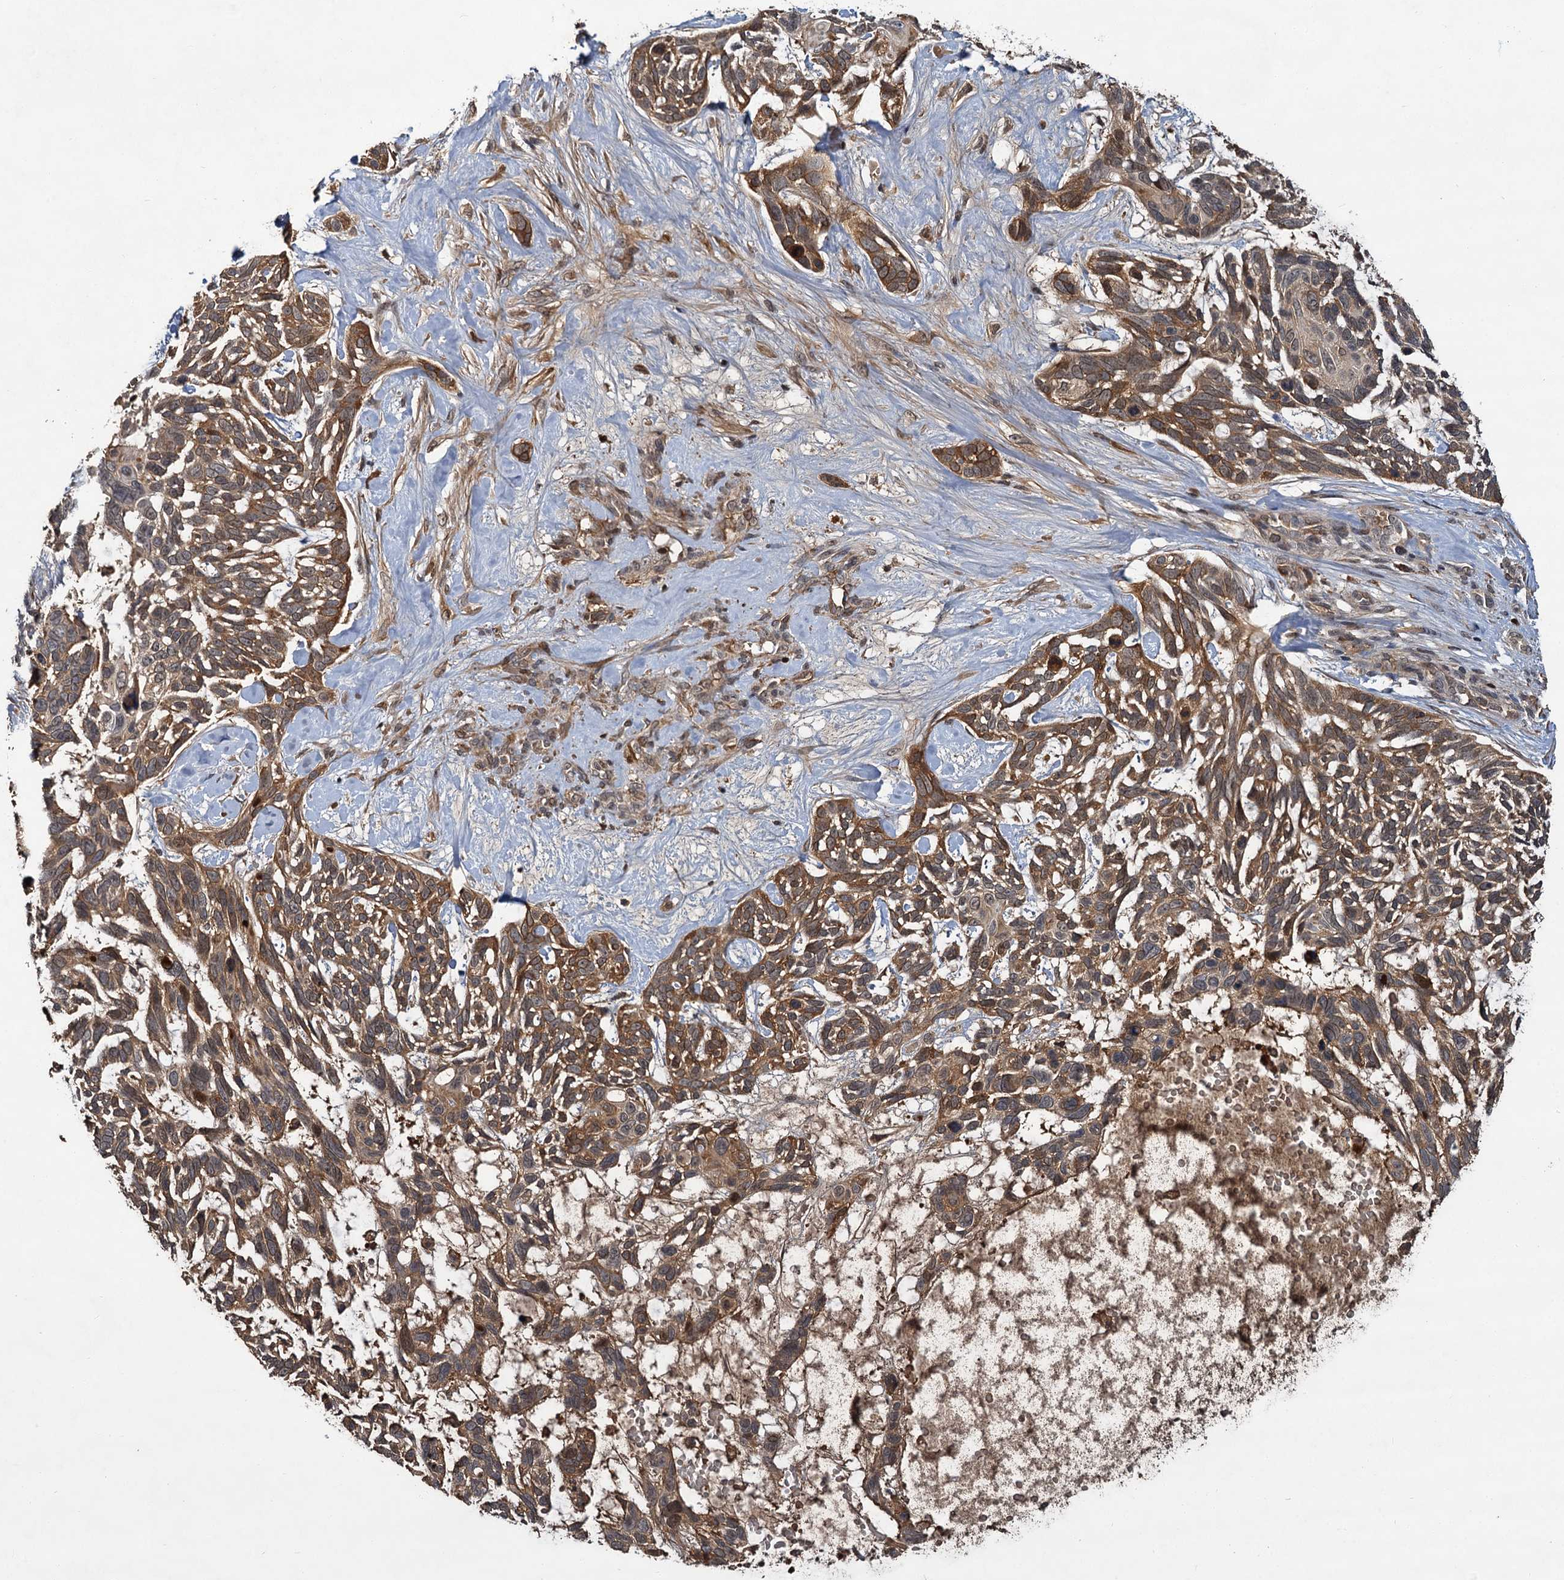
{"staining": {"intensity": "moderate", "quantity": ">75%", "location": "cytoplasmic/membranous"}, "tissue": "skin cancer", "cell_type": "Tumor cells", "image_type": "cancer", "snomed": [{"axis": "morphology", "description": "Basal cell carcinoma"}, {"axis": "topography", "description": "Skin"}], "caption": "Protein staining by IHC shows moderate cytoplasmic/membranous expression in approximately >75% of tumor cells in skin cancer.", "gene": "MBD6", "patient": {"sex": "male", "age": 88}}